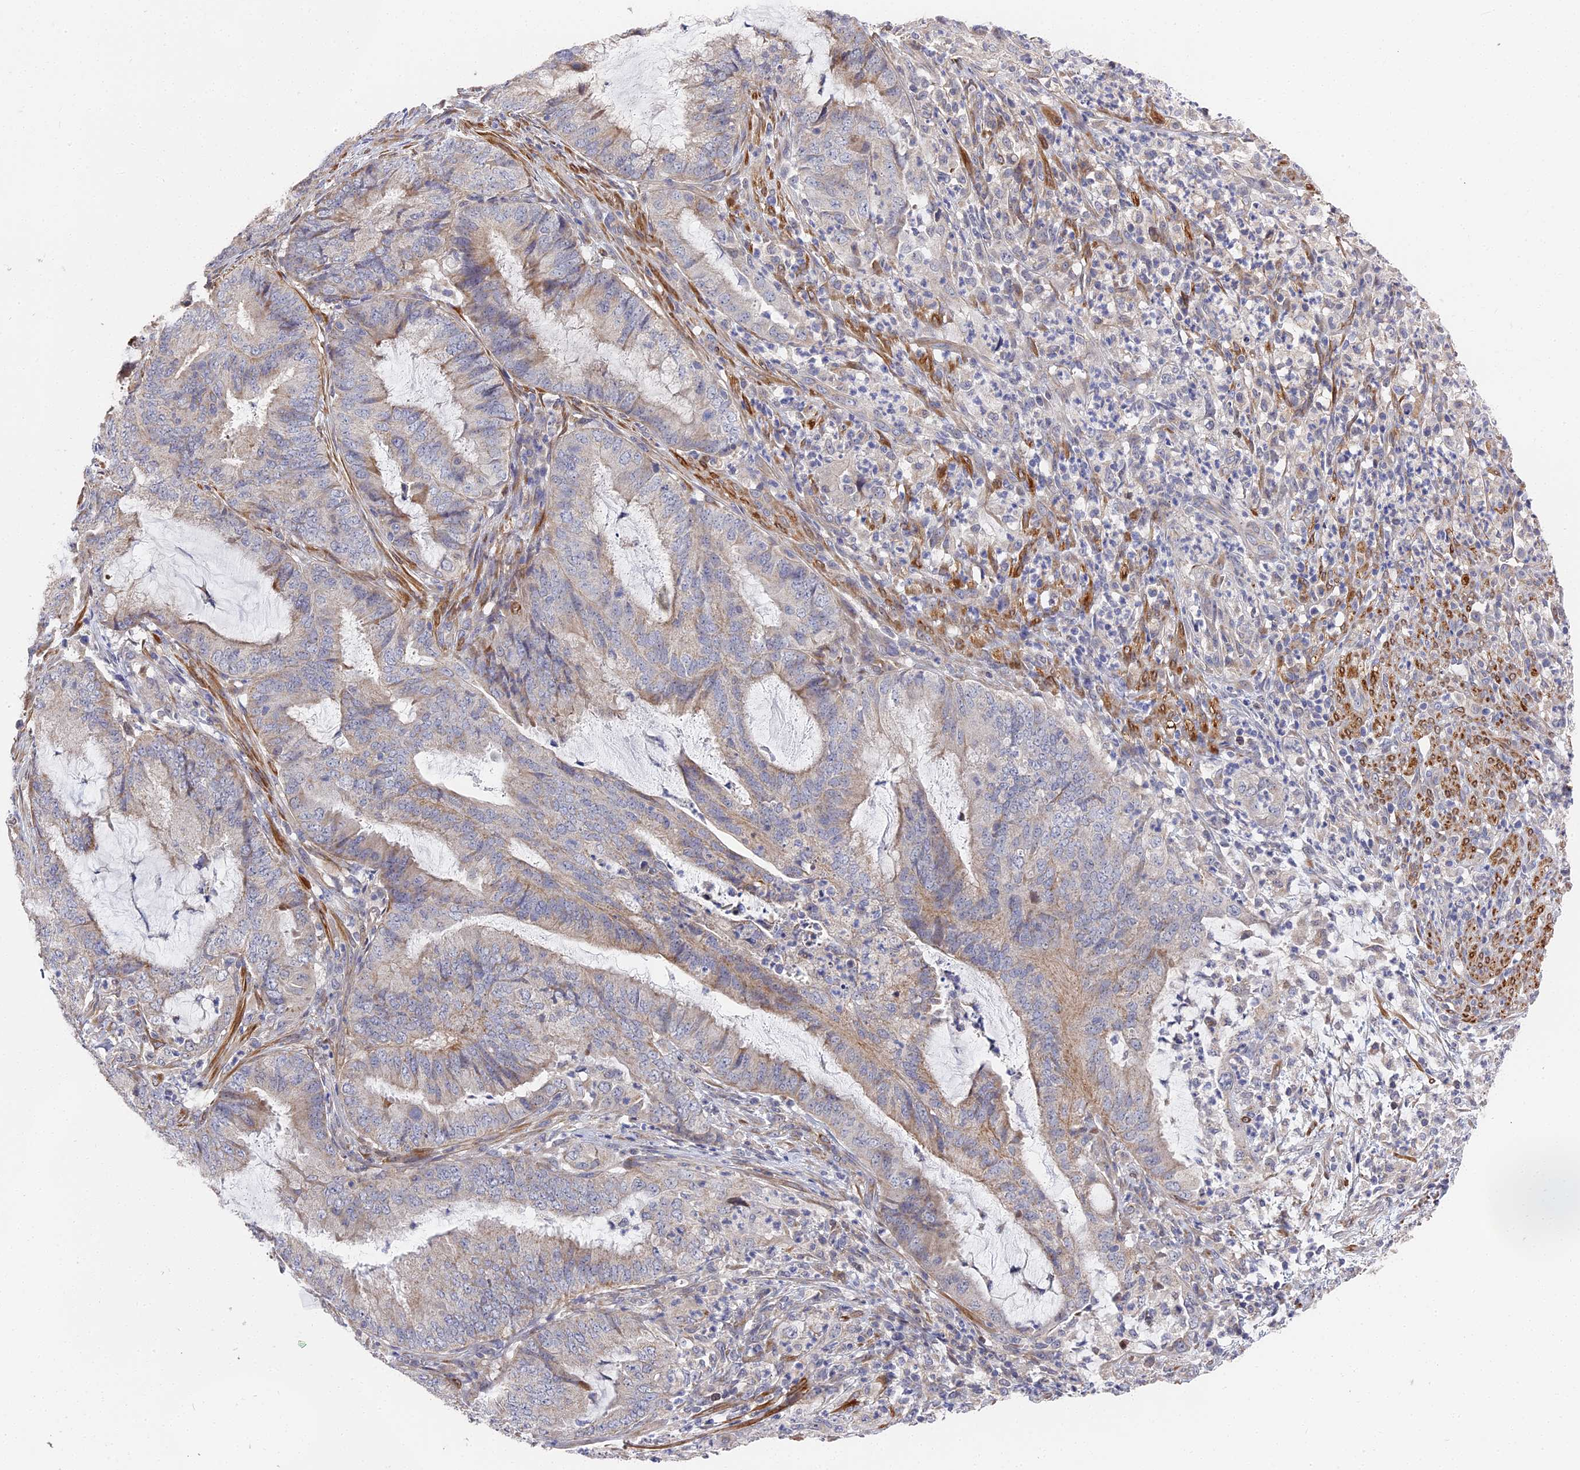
{"staining": {"intensity": "moderate", "quantity": "<25%", "location": "cytoplasmic/membranous"}, "tissue": "endometrial cancer", "cell_type": "Tumor cells", "image_type": "cancer", "snomed": [{"axis": "morphology", "description": "Adenocarcinoma, NOS"}, {"axis": "topography", "description": "Endometrium"}], "caption": "Endometrial cancer stained with a brown dye shows moderate cytoplasmic/membranous positive expression in approximately <25% of tumor cells.", "gene": "CCDC113", "patient": {"sex": "female", "age": 51}}